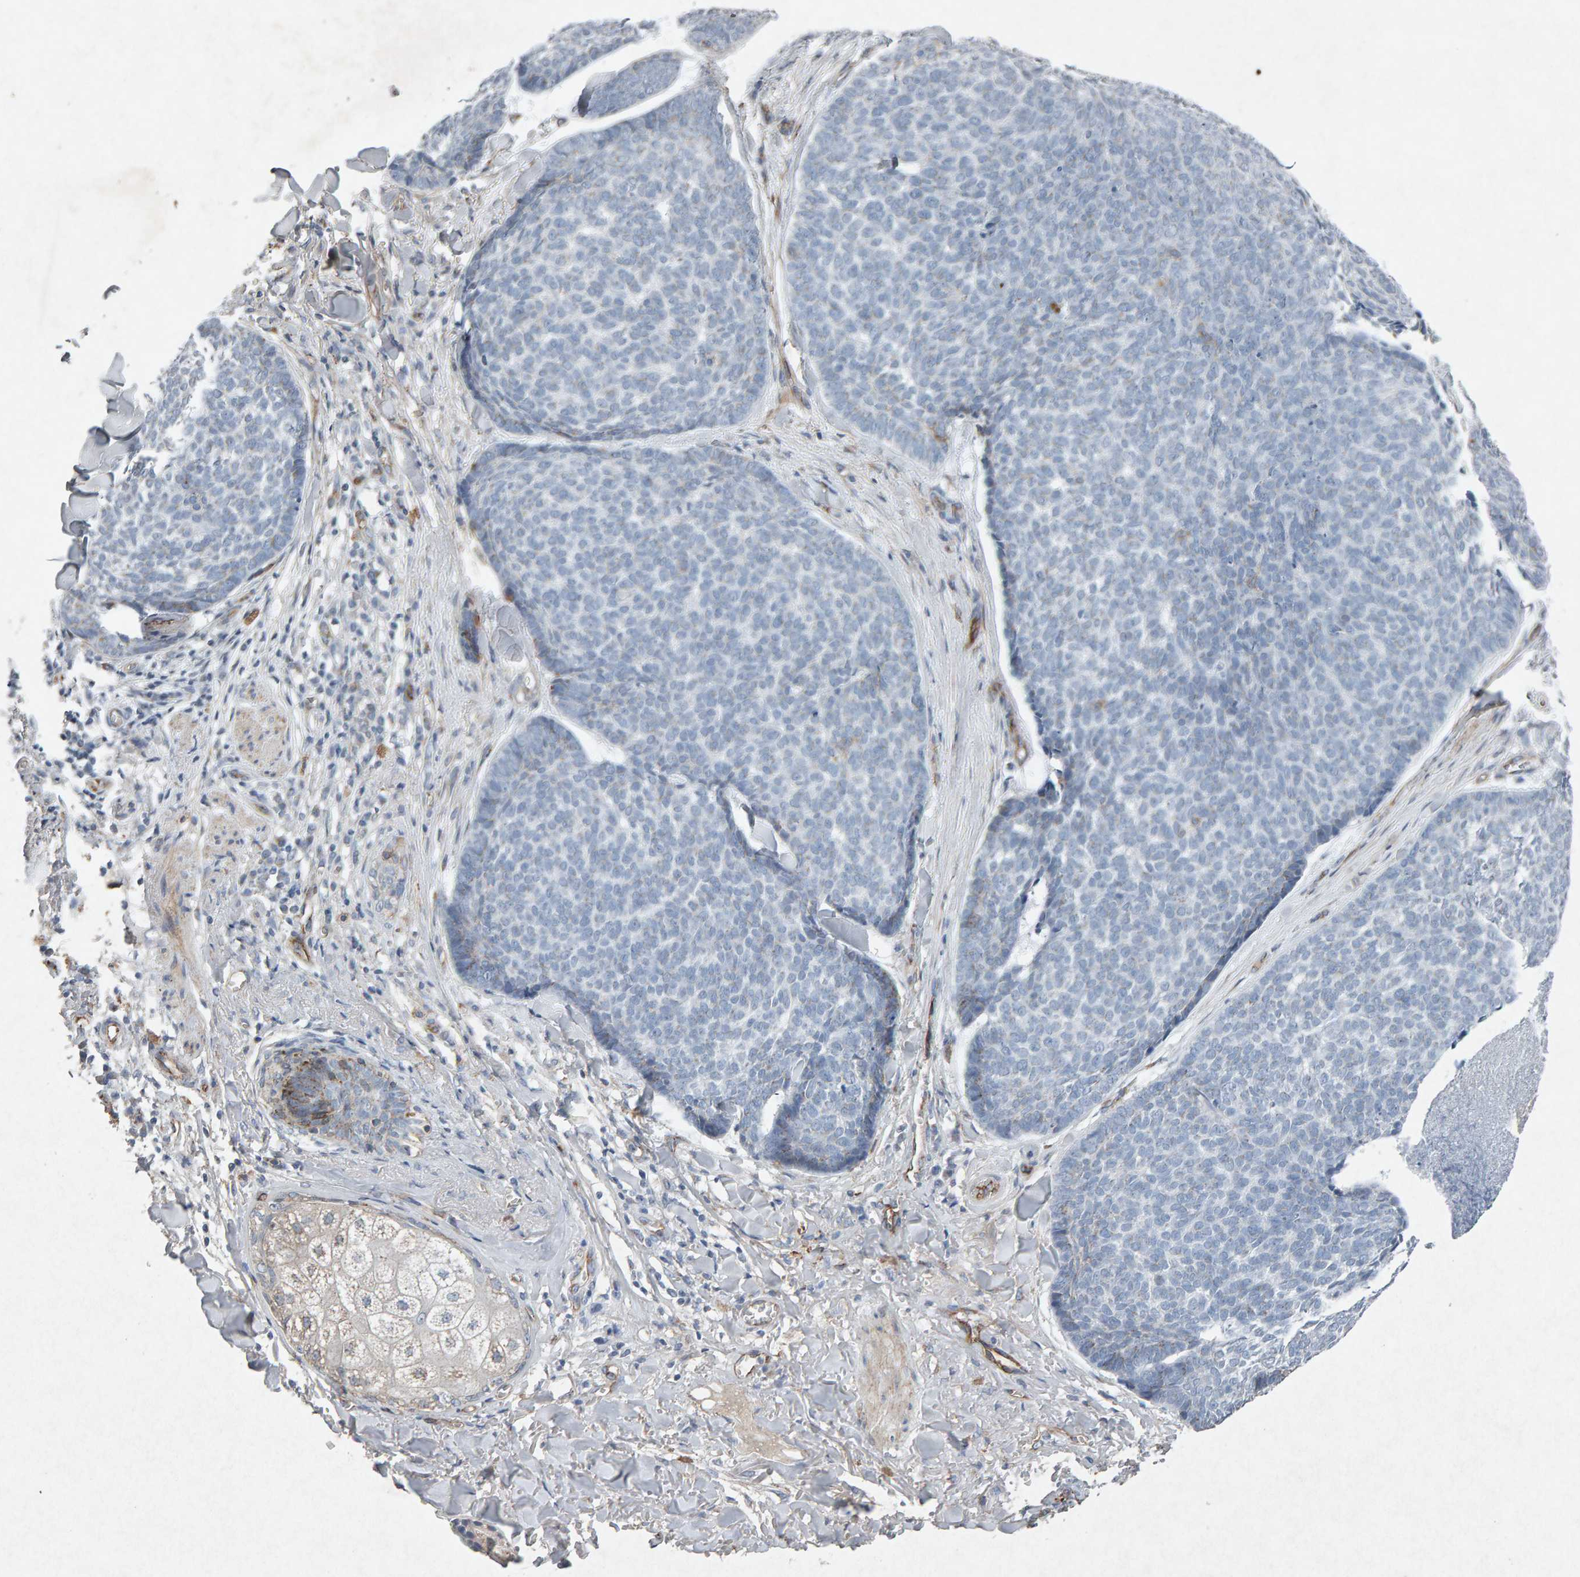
{"staining": {"intensity": "negative", "quantity": "none", "location": "none"}, "tissue": "skin cancer", "cell_type": "Tumor cells", "image_type": "cancer", "snomed": [{"axis": "morphology", "description": "Basal cell carcinoma"}, {"axis": "topography", "description": "Skin"}], "caption": "An immunohistochemistry (IHC) photomicrograph of skin cancer (basal cell carcinoma) is shown. There is no staining in tumor cells of skin cancer (basal cell carcinoma). Nuclei are stained in blue.", "gene": "PTPRM", "patient": {"sex": "male", "age": 84}}